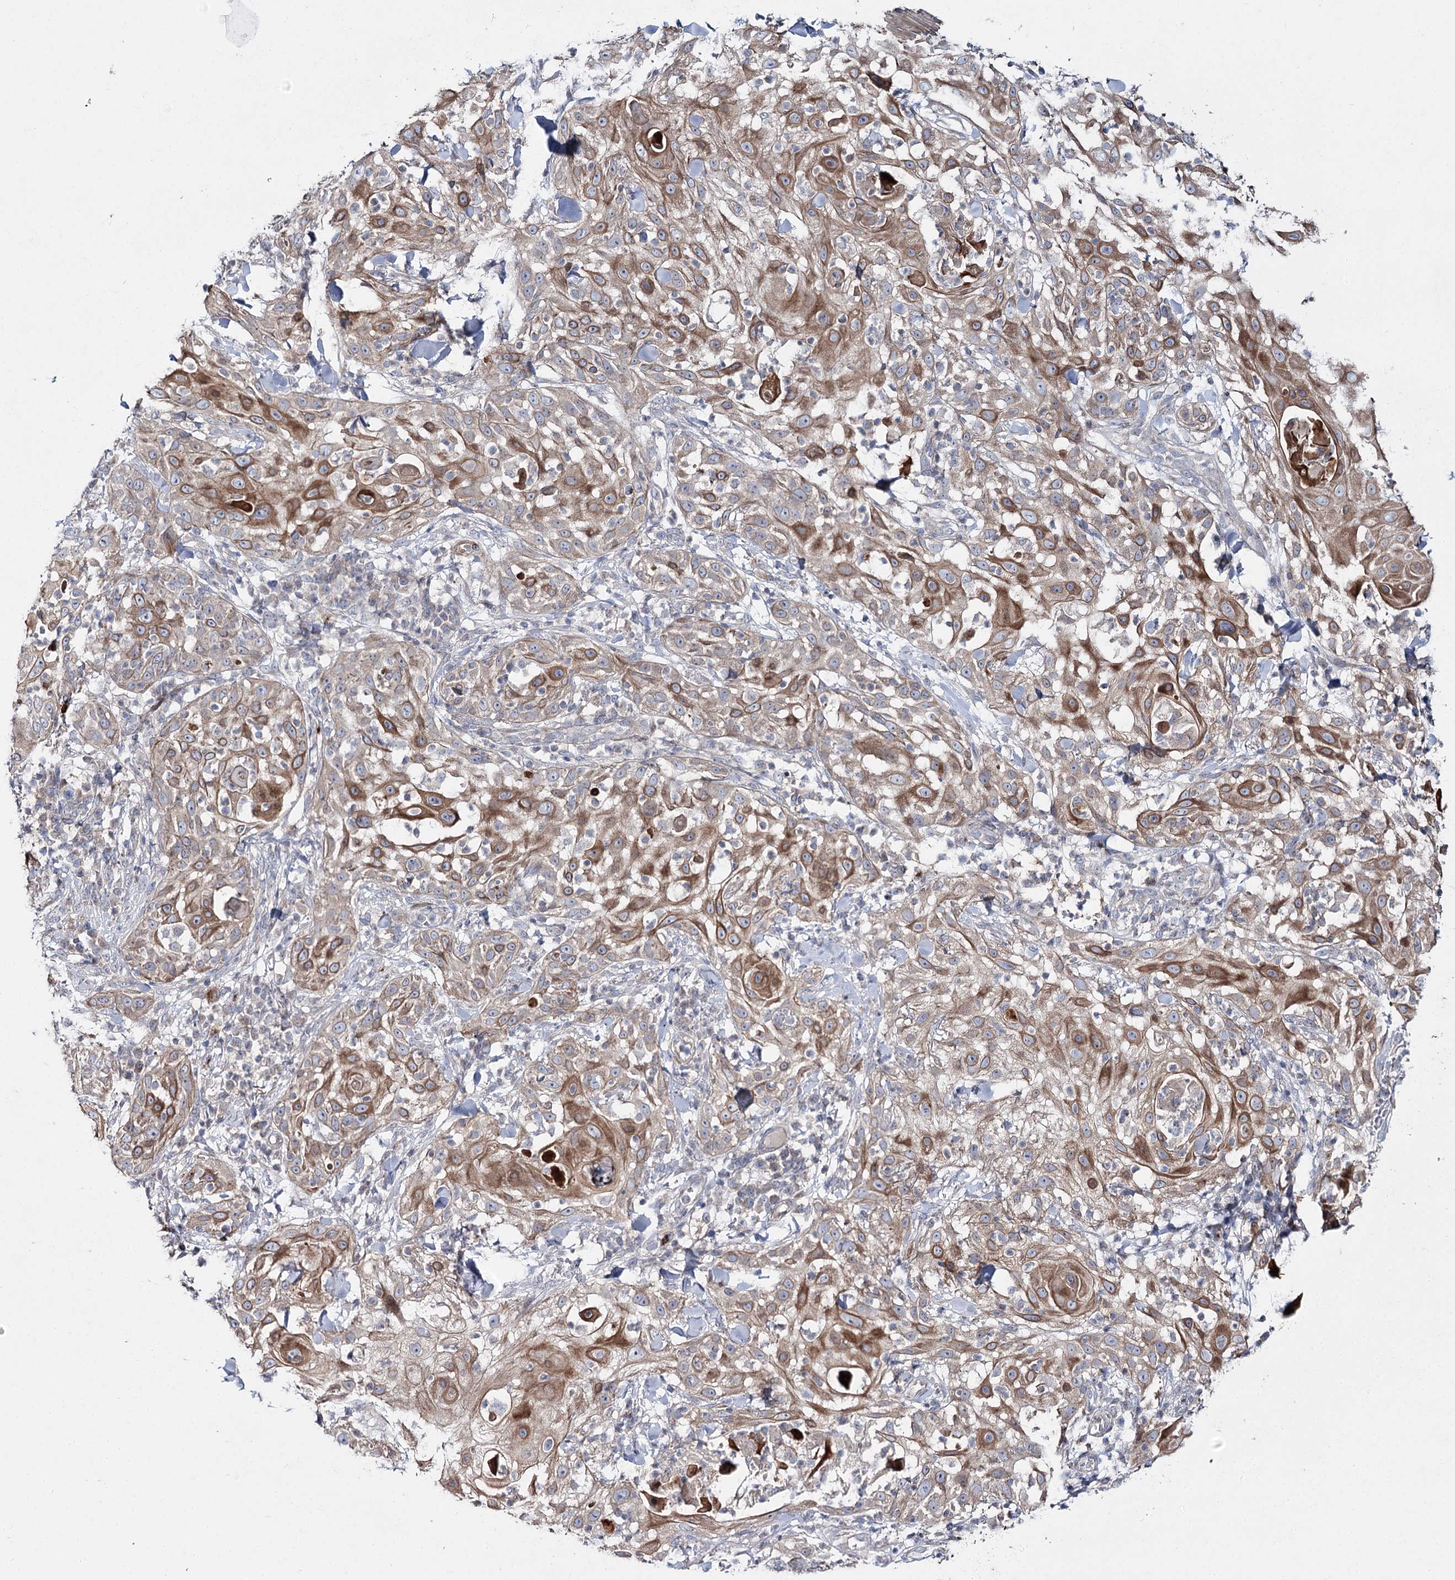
{"staining": {"intensity": "moderate", "quantity": "25%-75%", "location": "cytoplasmic/membranous"}, "tissue": "skin cancer", "cell_type": "Tumor cells", "image_type": "cancer", "snomed": [{"axis": "morphology", "description": "Squamous cell carcinoma, NOS"}, {"axis": "topography", "description": "Skin"}], "caption": "Moderate cytoplasmic/membranous expression is present in about 25%-75% of tumor cells in skin squamous cell carcinoma.", "gene": "SH3BP5L", "patient": {"sex": "female", "age": 44}}